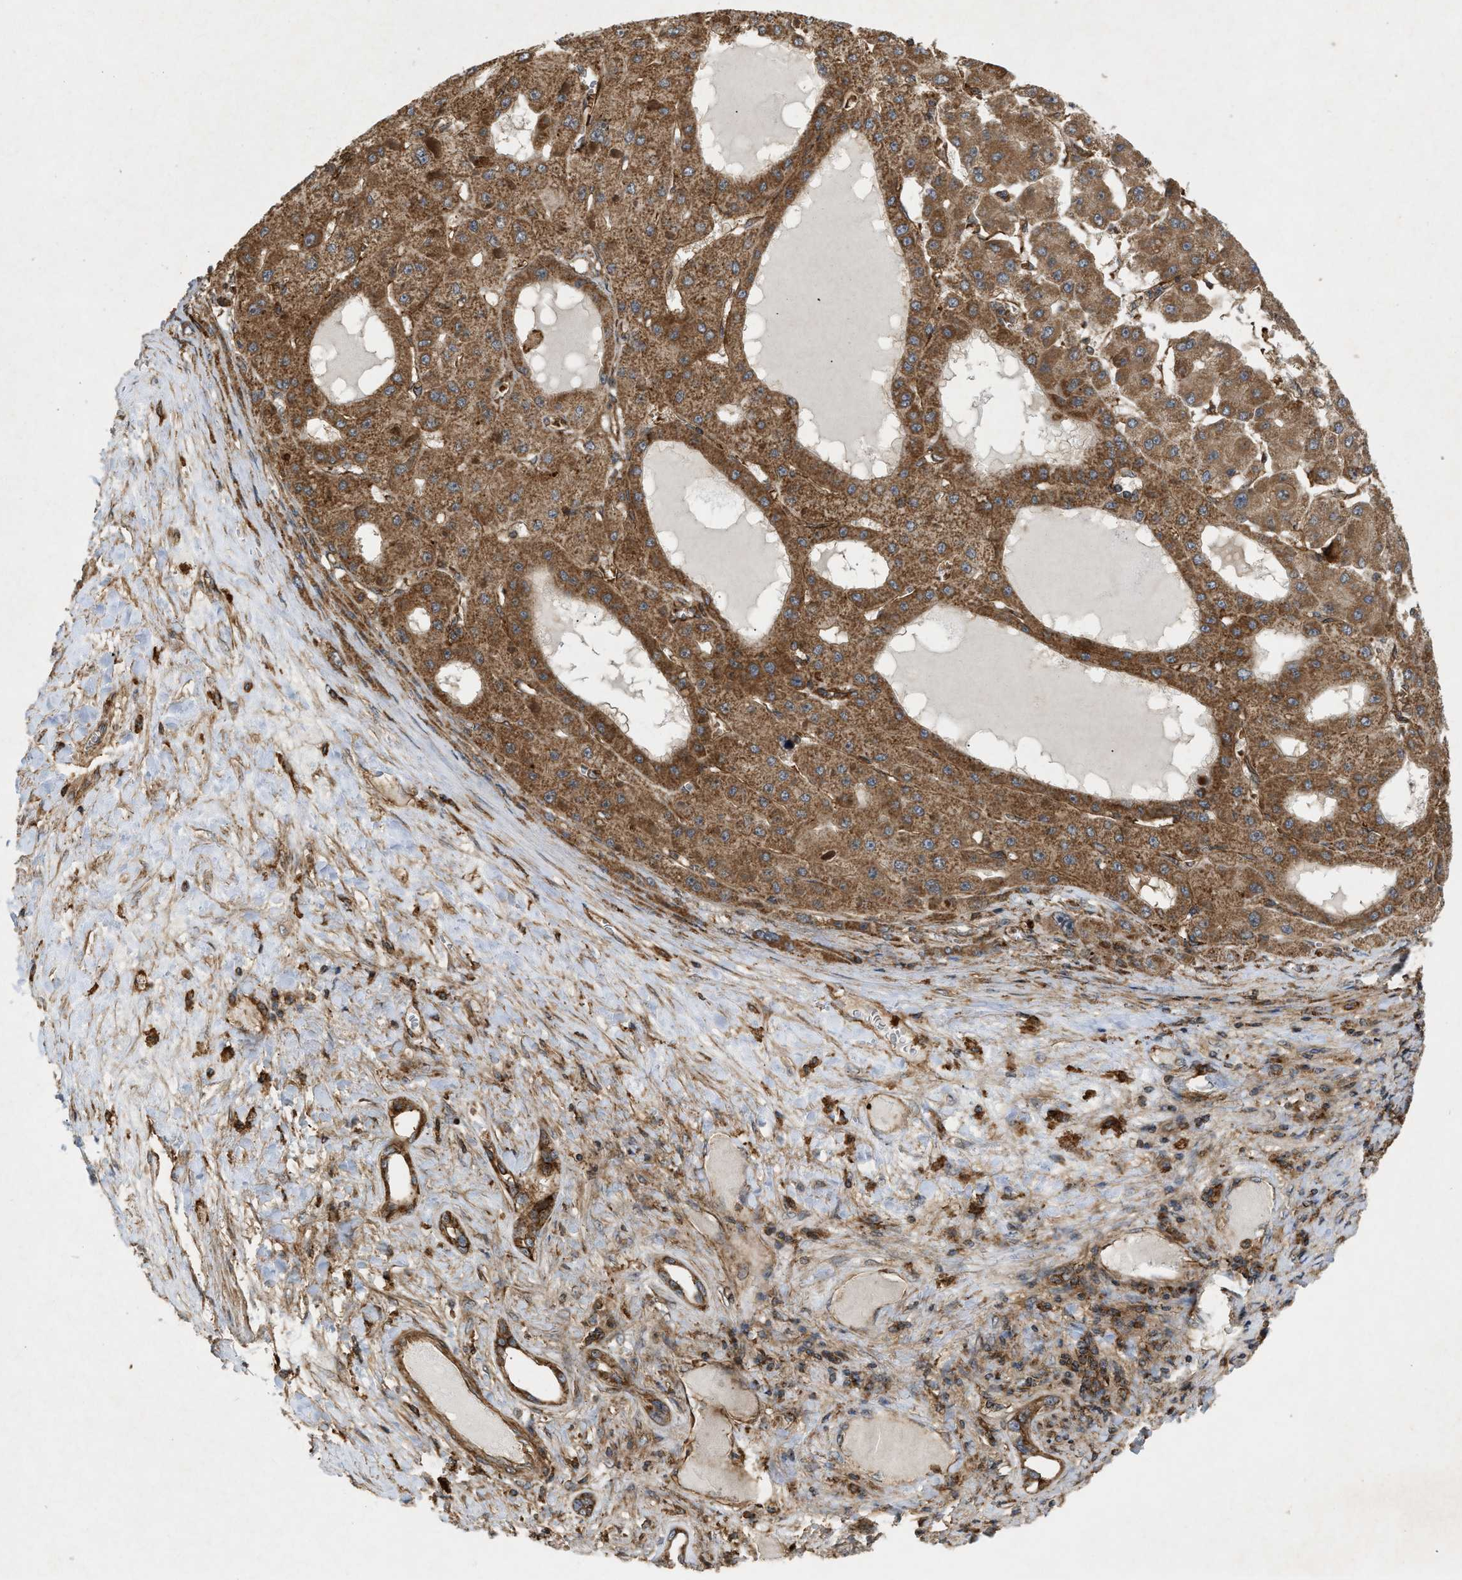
{"staining": {"intensity": "moderate", "quantity": ">75%", "location": "cytoplasmic/membranous"}, "tissue": "liver cancer", "cell_type": "Tumor cells", "image_type": "cancer", "snomed": [{"axis": "morphology", "description": "Carcinoma, Hepatocellular, NOS"}, {"axis": "topography", "description": "Liver"}], "caption": "Moderate cytoplasmic/membranous positivity is present in approximately >75% of tumor cells in liver cancer.", "gene": "GNB4", "patient": {"sex": "female", "age": 73}}